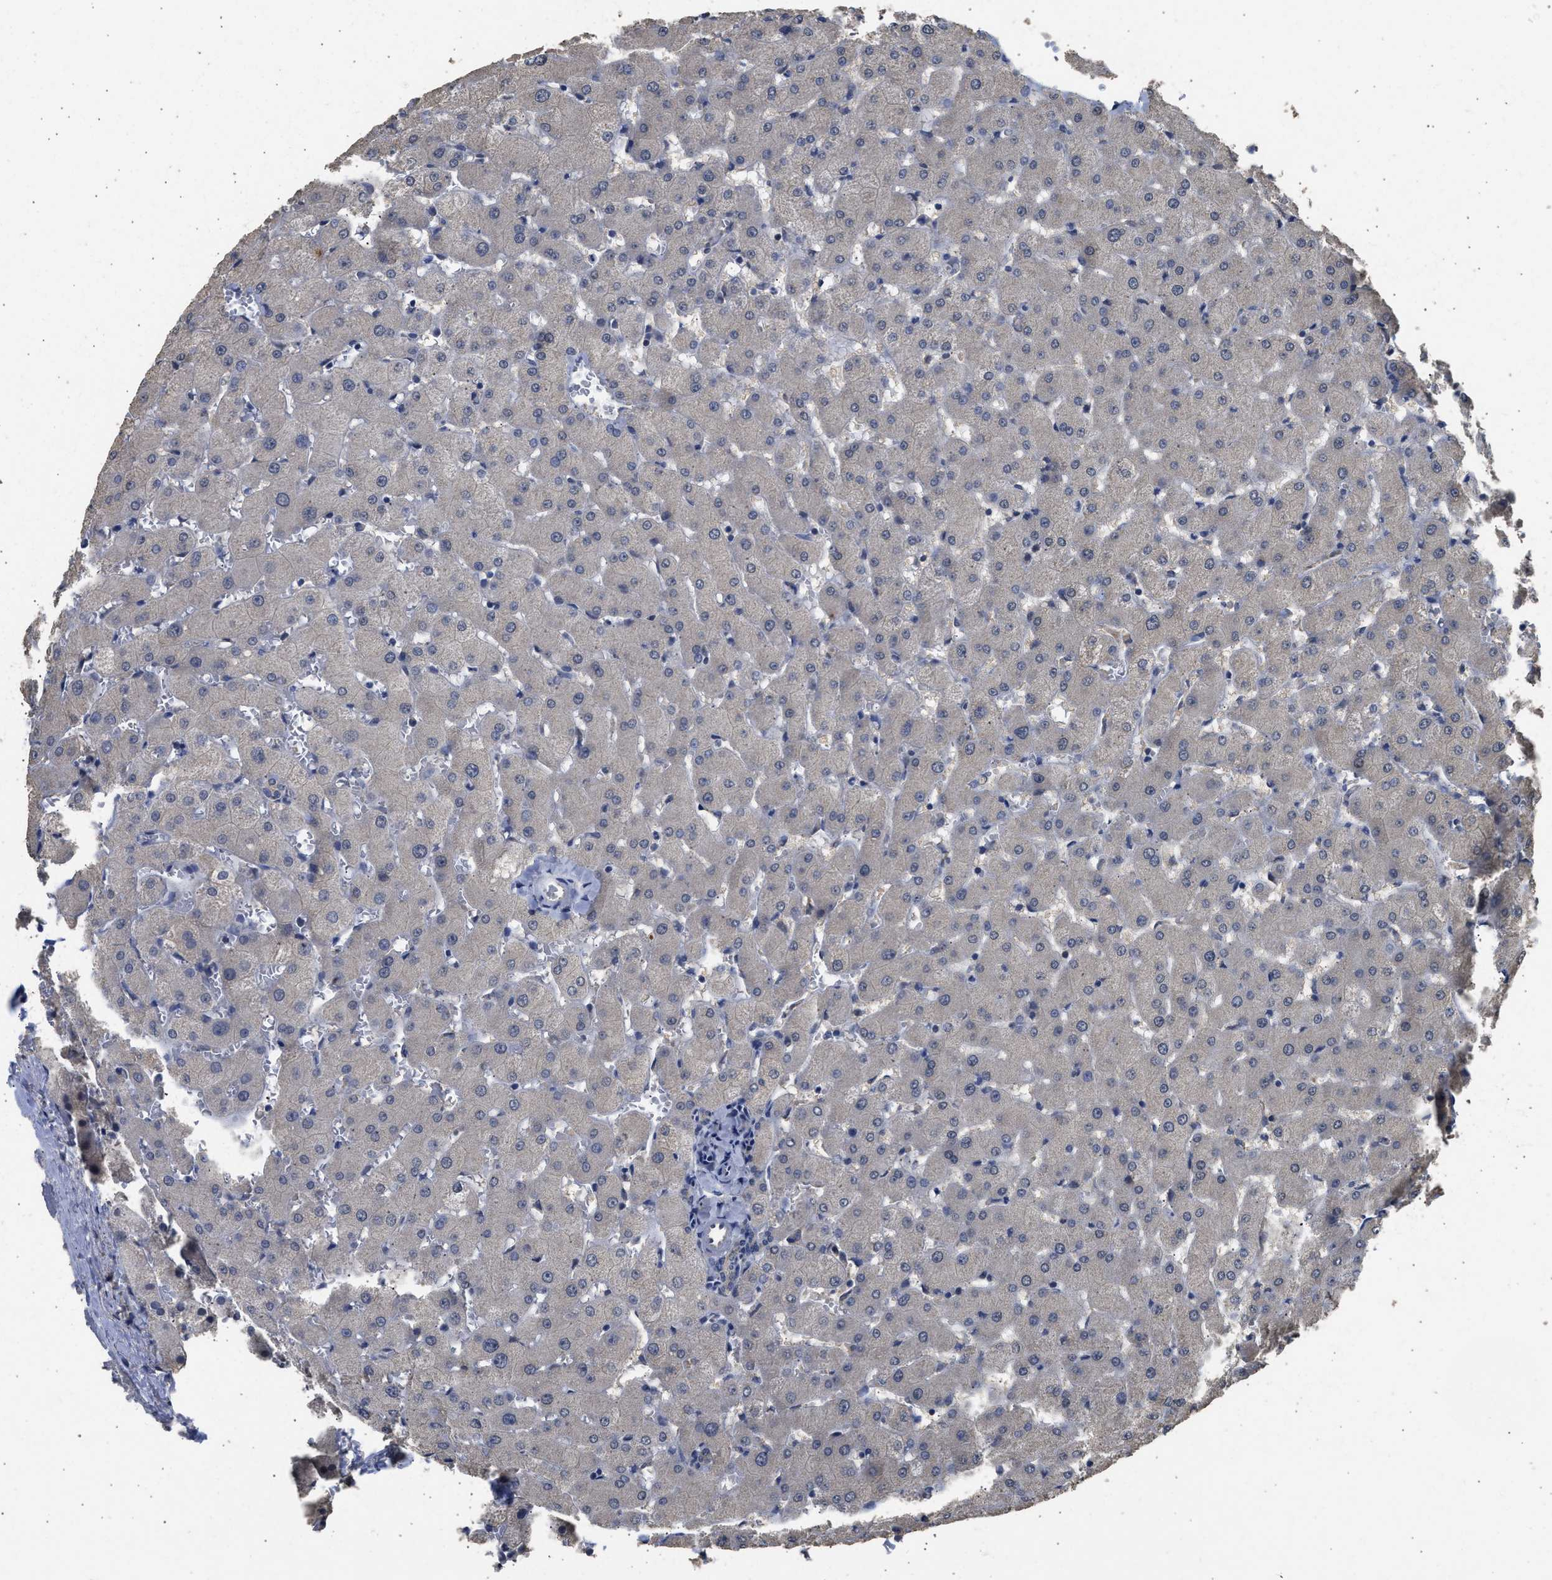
{"staining": {"intensity": "negative", "quantity": "none", "location": "none"}, "tissue": "liver", "cell_type": "Cholangiocytes", "image_type": "normal", "snomed": [{"axis": "morphology", "description": "Normal tissue, NOS"}, {"axis": "topography", "description": "Liver"}], "caption": "DAB (3,3'-diaminobenzidine) immunohistochemical staining of benign human liver displays no significant positivity in cholangiocytes.", "gene": "SPINT2", "patient": {"sex": "female", "age": 63}}